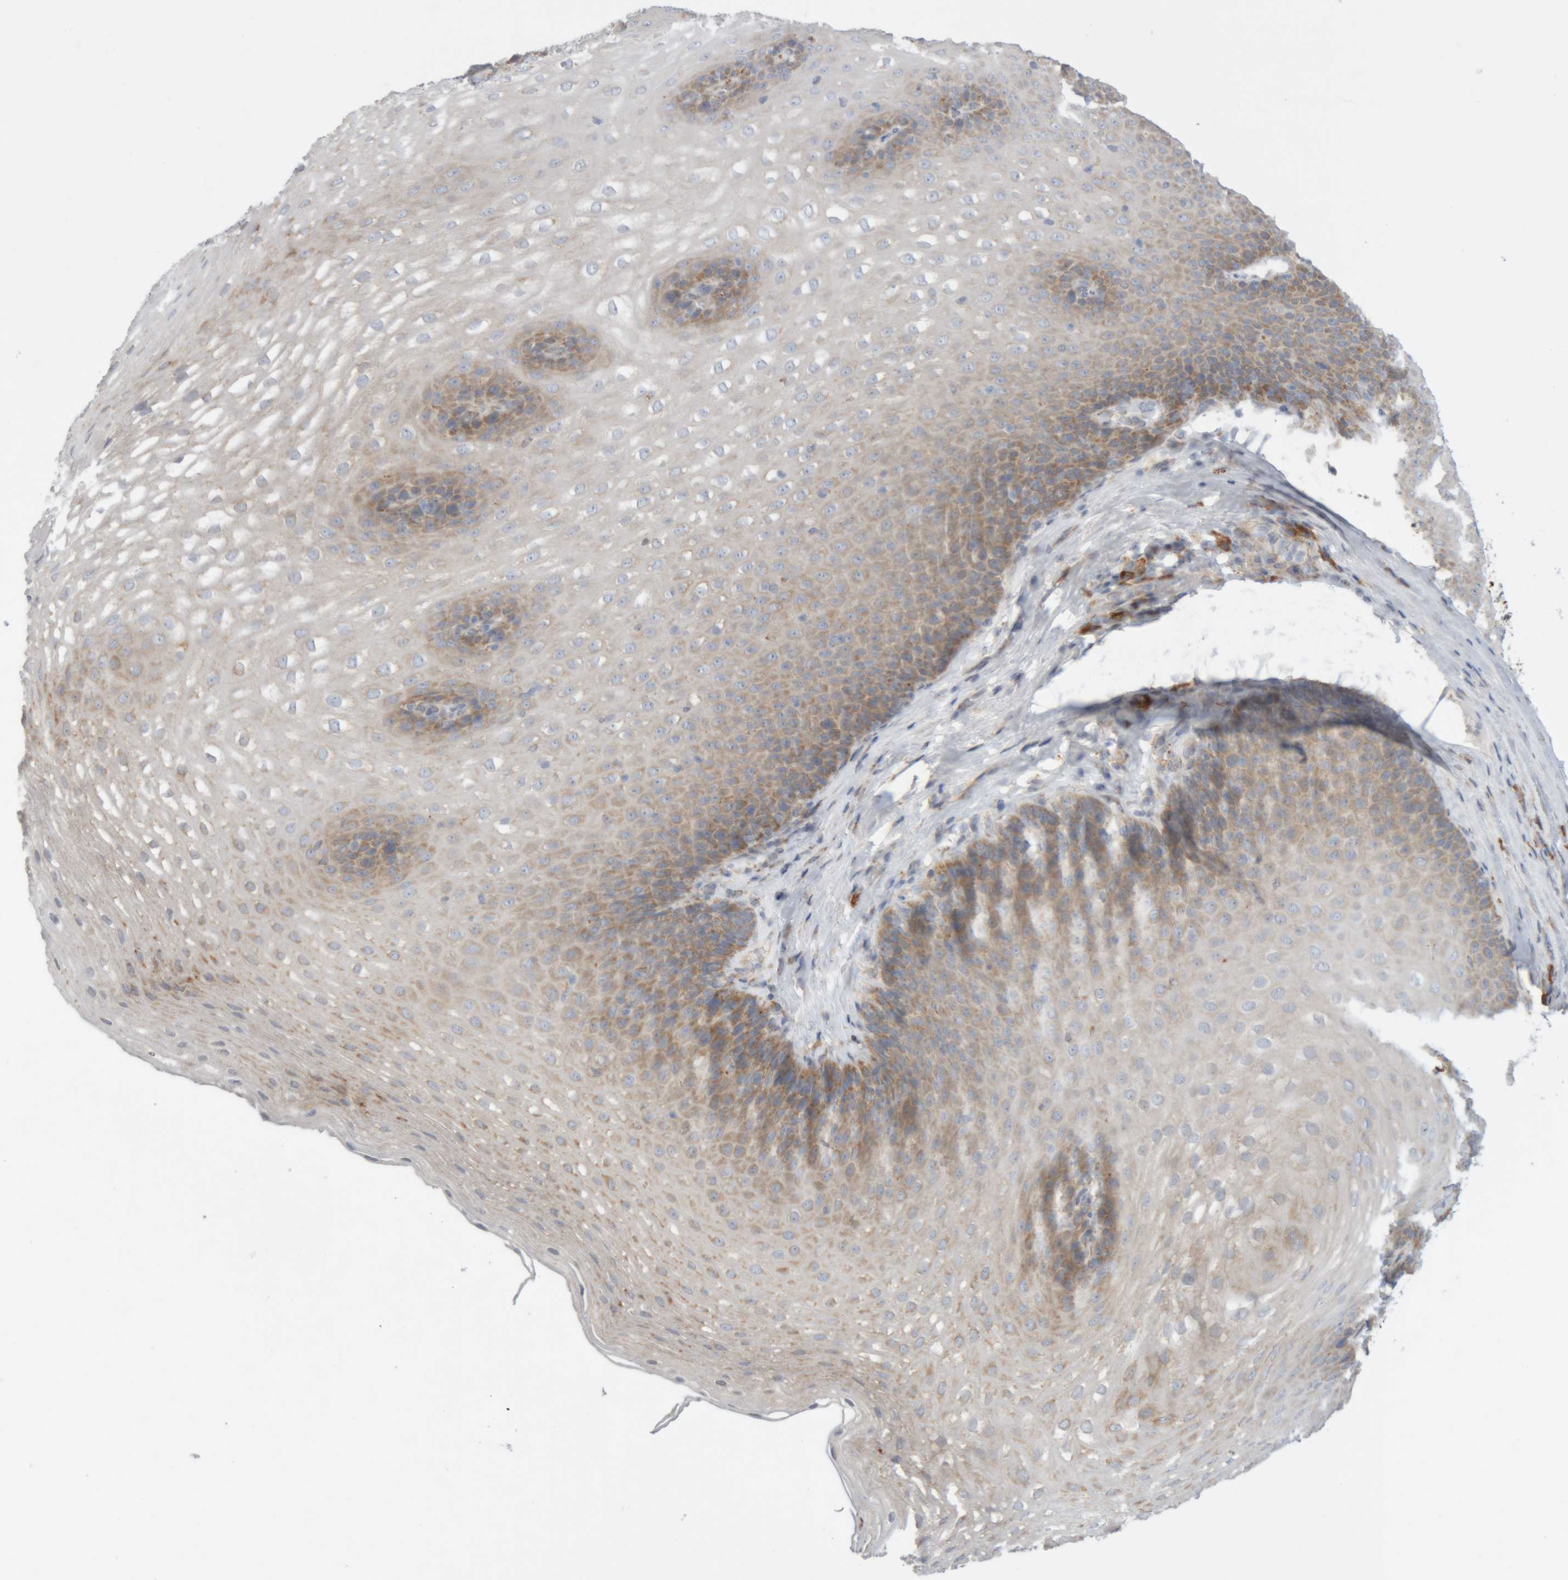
{"staining": {"intensity": "moderate", "quantity": "25%-75%", "location": "cytoplasmic/membranous"}, "tissue": "esophagus", "cell_type": "Squamous epithelial cells", "image_type": "normal", "snomed": [{"axis": "morphology", "description": "Normal tissue, NOS"}, {"axis": "topography", "description": "Esophagus"}], "caption": "Protein analysis of benign esophagus demonstrates moderate cytoplasmic/membranous expression in about 25%-75% of squamous epithelial cells. (Stains: DAB in brown, nuclei in blue, Microscopy: brightfield microscopy at high magnification).", "gene": "RPN2", "patient": {"sex": "female", "age": 66}}